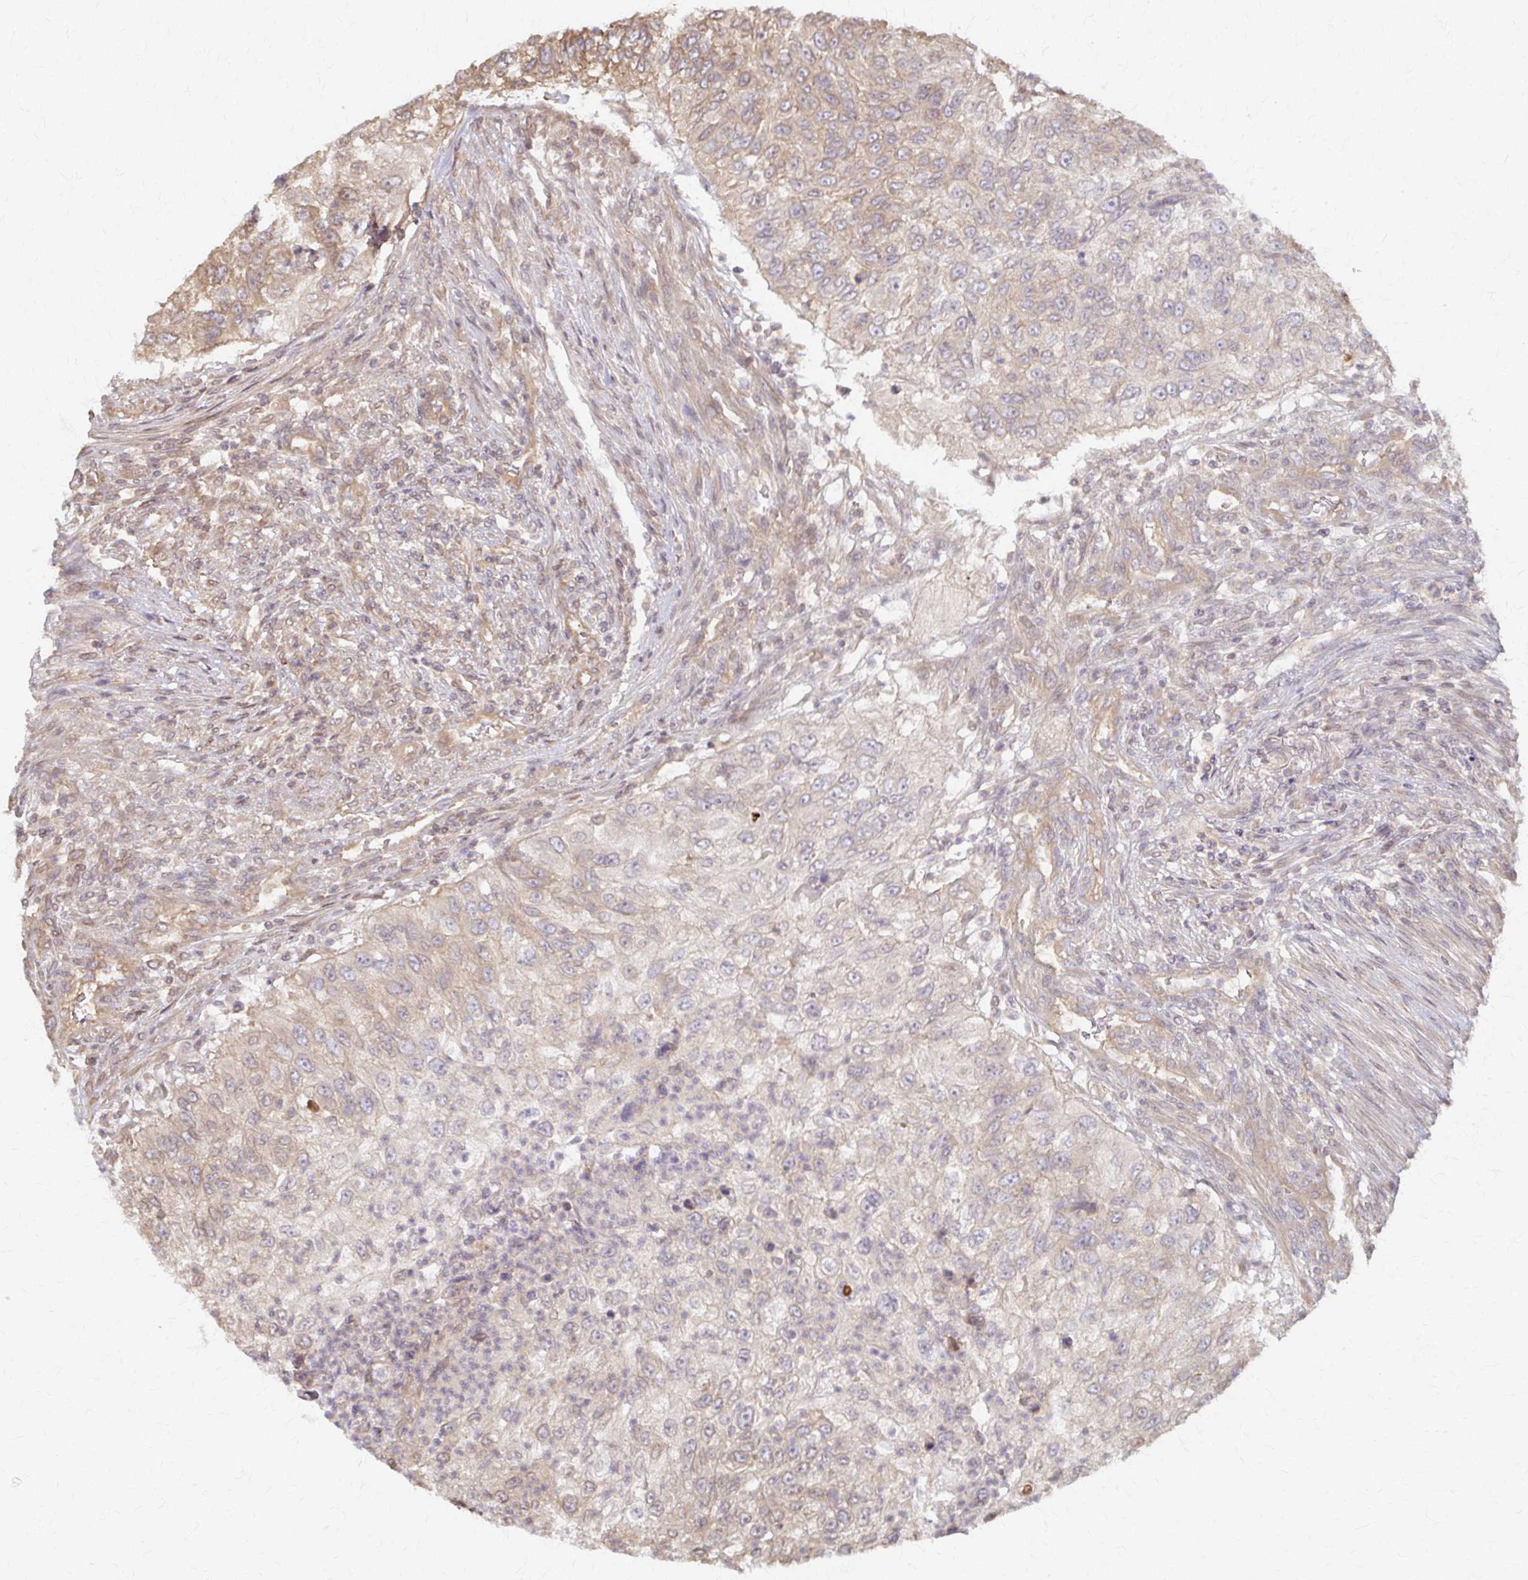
{"staining": {"intensity": "weak", "quantity": "25%-75%", "location": "cytoplasmic/membranous"}, "tissue": "urothelial cancer", "cell_type": "Tumor cells", "image_type": "cancer", "snomed": [{"axis": "morphology", "description": "Urothelial carcinoma, High grade"}, {"axis": "topography", "description": "Urinary bladder"}], "caption": "High-grade urothelial carcinoma stained for a protein (brown) reveals weak cytoplasmic/membranous positive positivity in about 25%-75% of tumor cells.", "gene": "ARHGAP35", "patient": {"sex": "female", "age": 60}}